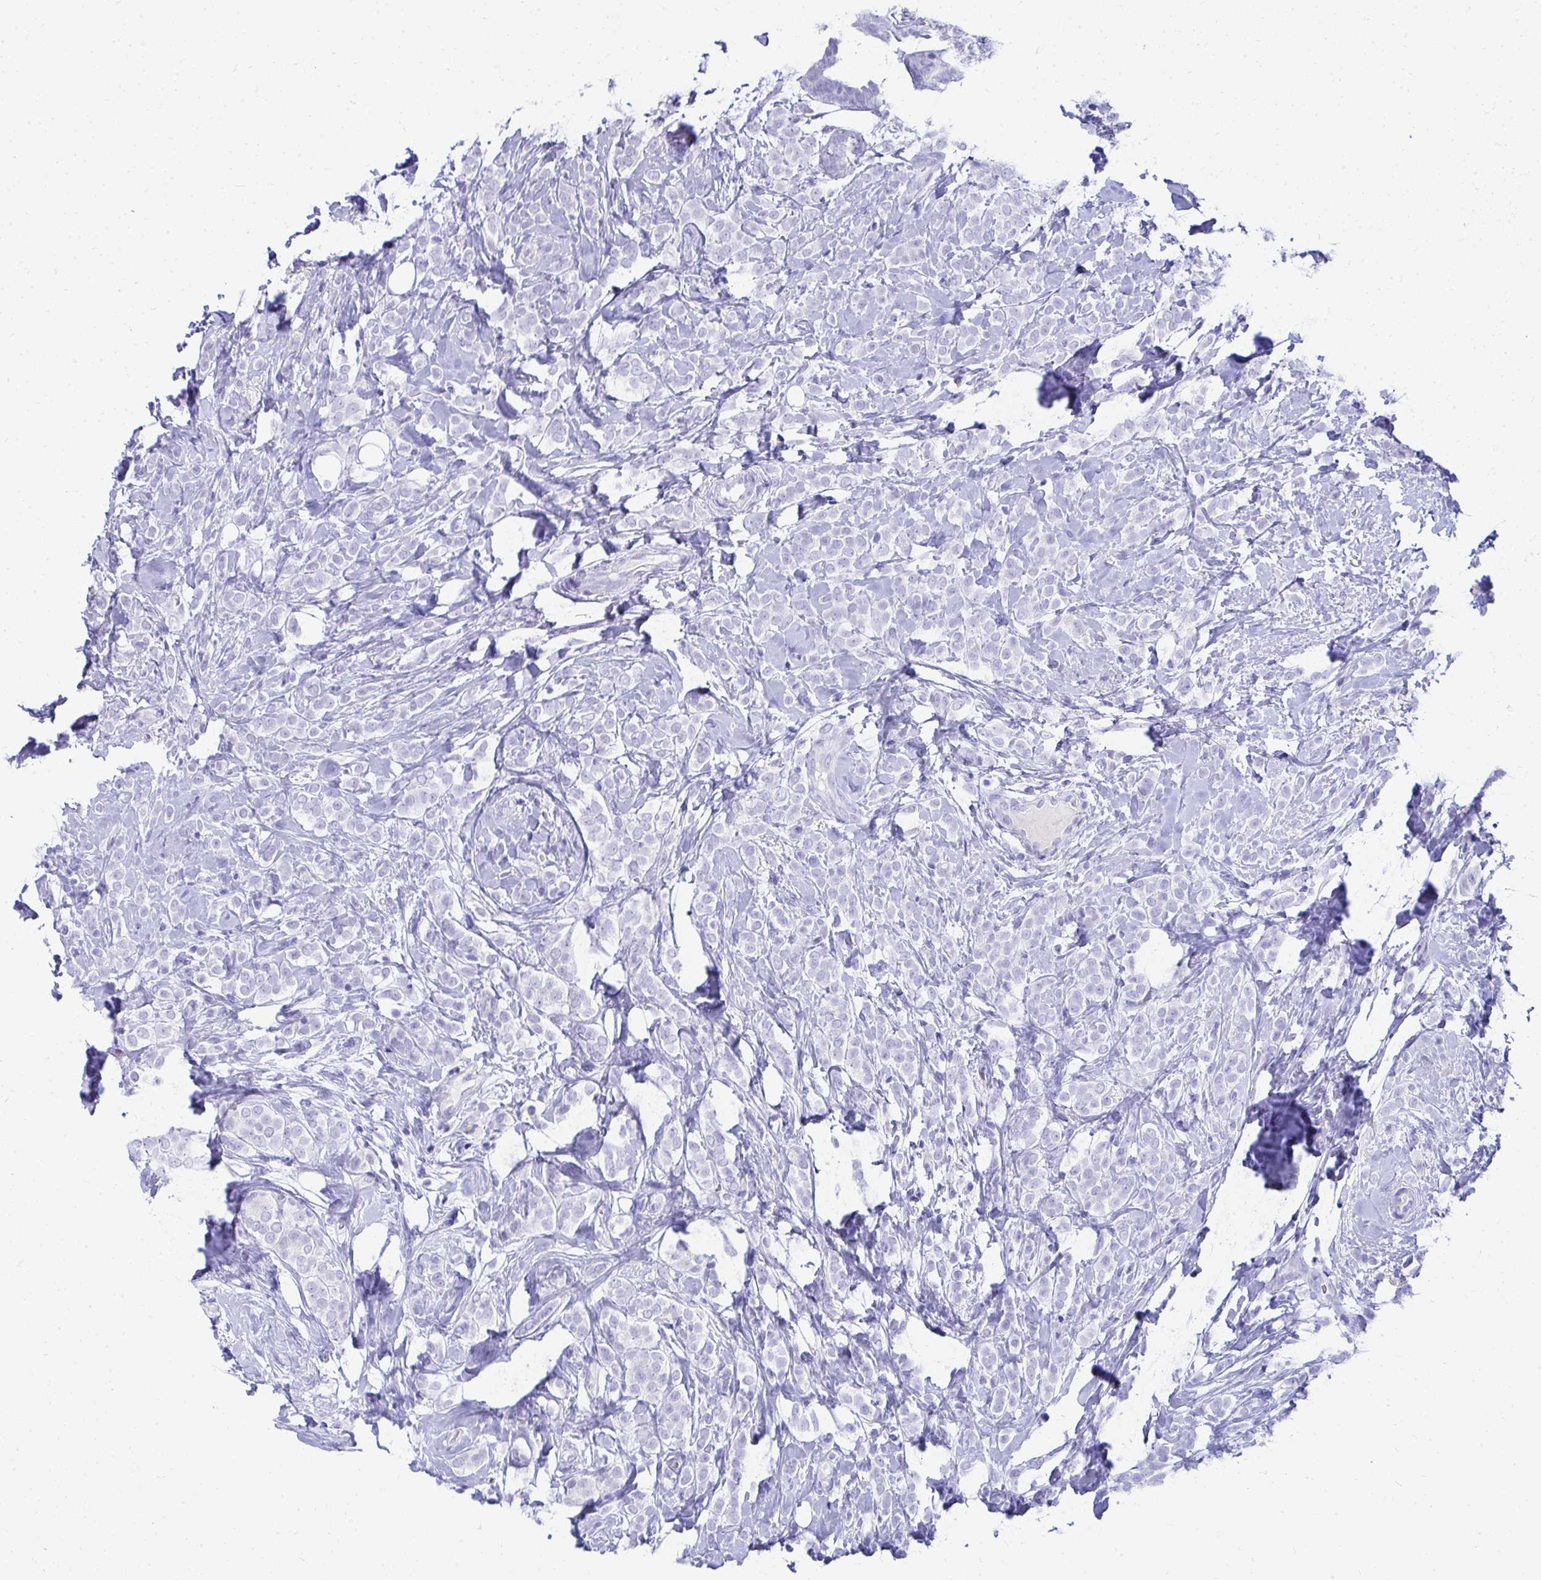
{"staining": {"intensity": "negative", "quantity": "none", "location": "none"}, "tissue": "breast cancer", "cell_type": "Tumor cells", "image_type": "cancer", "snomed": [{"axis": "morphology", "description": "Lobular carcinoma"}, {"axis": "topography", "description": "Breast"}], "caption": "This is a histopathology image of immunohistochemistry (IHC) staining of breast cancer (lobular carcinoma), which shows no positivity in tumor cells.", "gene": "SEC14L3", "patient": {"sex": "female", "age": 49}}